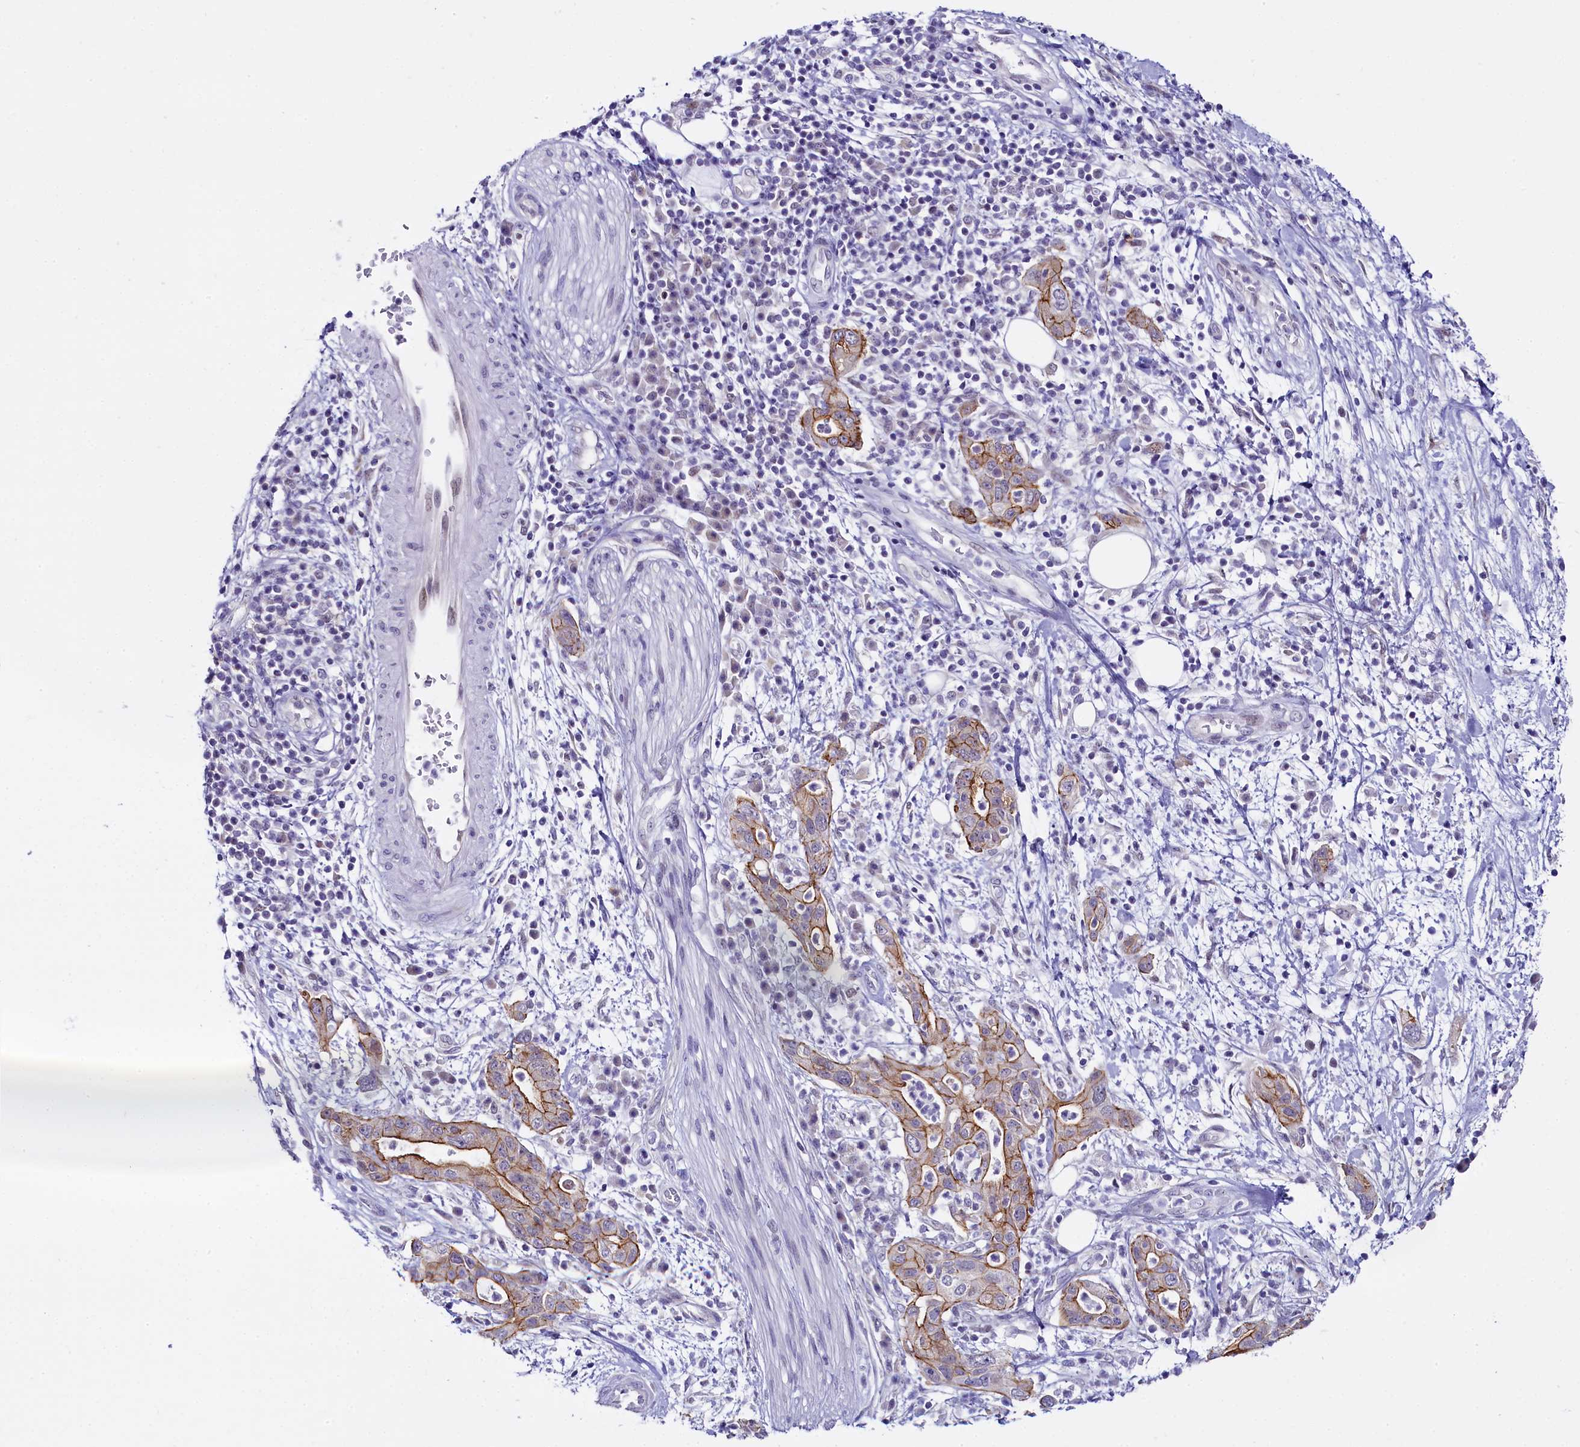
{"staining": {"intensity": "moderate", "quantity": "25%-75%", "location": "cytoplasmic/membranous"}, "tissue": "pancreatic cancer", "cell_type": "Tumor cells", "image_type": "cancer", "snomed": [{"axis": "morphology", "description": "Adenocarcinoma, NOS"}, {"axis": "topography", "description": "Pancreas"}], "caption": "A histopathology image showing moderate cytoplasmic/membranous staining in about 25%-75% of tumor cells in adenocarcinoma (pancreatic), as visualized by brown immunohistochemical staining.", "gene": "OSGEP", "patient": {"sex": "female", "age": 73}}